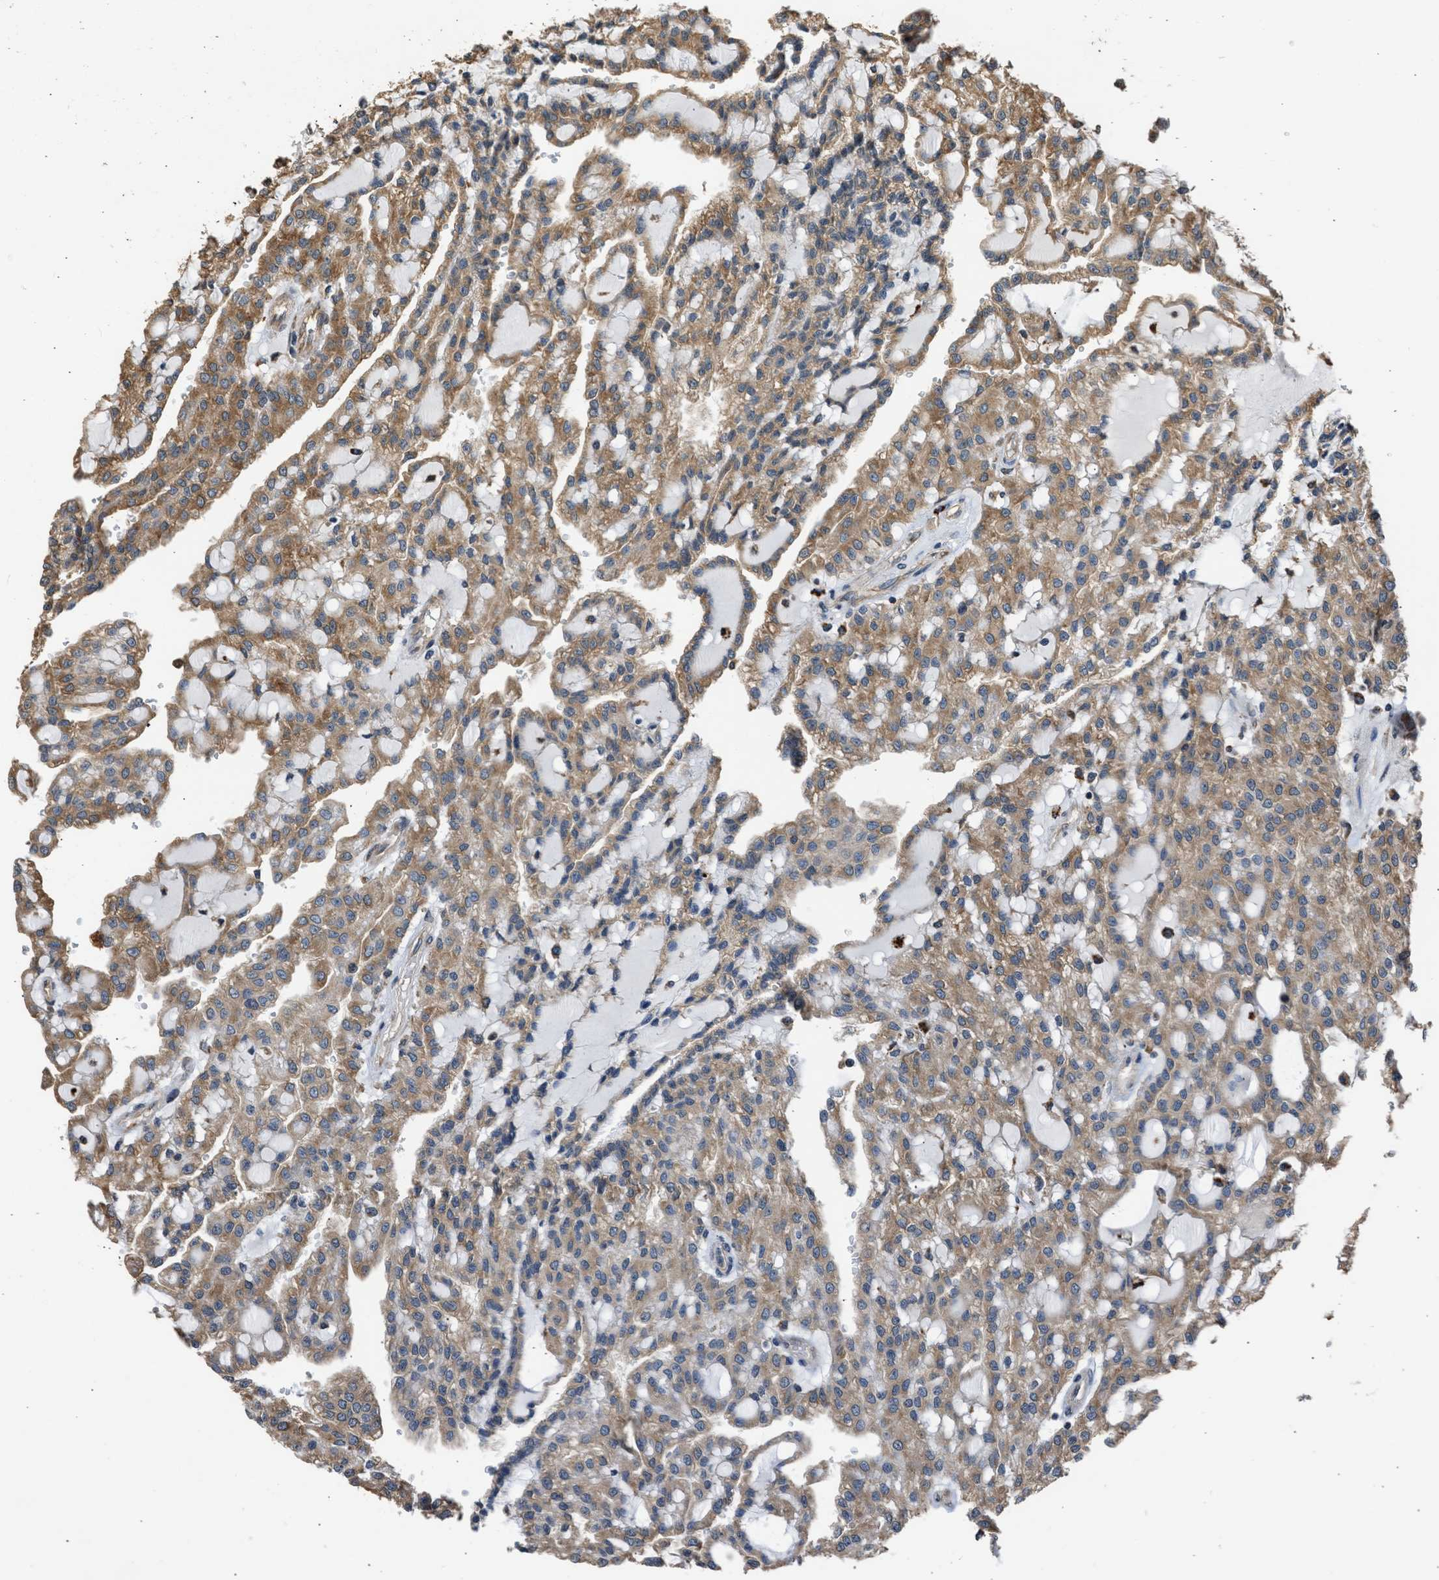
{"staining": {"intensity": "moderate", "quantity": ">75%", "location": "cytoplasmic/membranous"}, "tissue": "renal cancer", "cell_type": "Tumor cells", "image_type": "cancer", "snomed": [{"axis": "morphology", "description": "Adenocarcinoma, NOS"}, {"axis": "topography", "description": "Kidney"}], "caption": "Immunohistochemistry (IHC) micrograph of neoplastic tissue: human adenocarcinoma (renal) stained using immunohistochemistry shows medium levels of moderate protein expression localized specifically in the cytoplasmic/membranous of tumor cells, appearing as a cytoplasmic/membranous brown color.", "gene": "SLC36A4", "patient": {"sex": "male", "age": 63}}